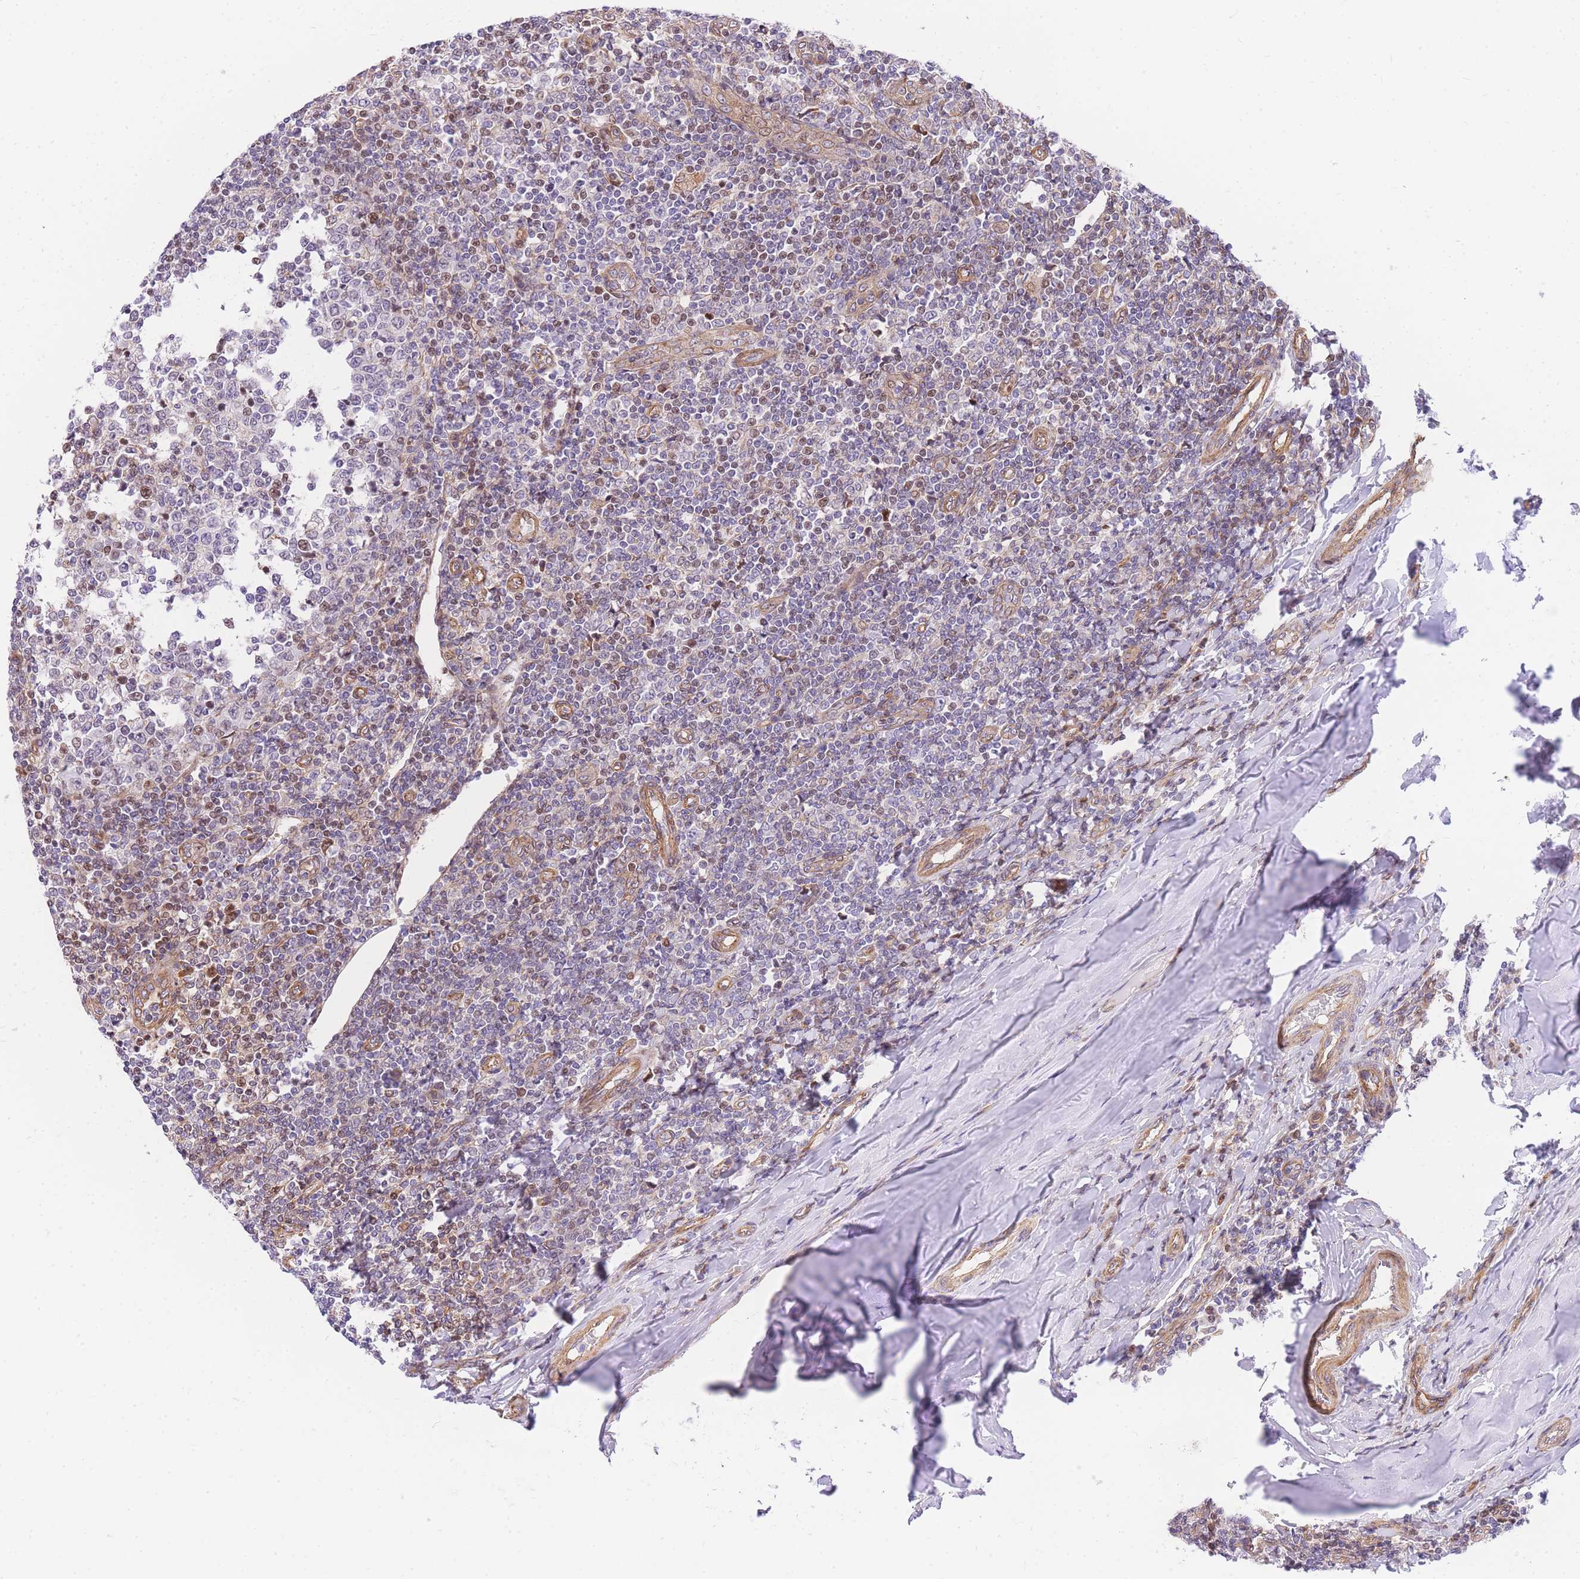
{"staining": {"intensity": "weak", "quantity": "<25%", "location": "nuclear"}, "tissue": "tonsil", "cell_type": "Germinal center cells", "image_type": "normal", "snomed": [{"axis": "morphology", "description": "Normal tissue, NOS"}, {"axis": "topography", "description": "Tonsil"}], "caption": "A high-resolution image shows immunohistochemistry staining of benign tonsil, which reveals no significant expression in germinal center cells.", "gene": "S100PBP", "patient": {"sex": "female", "age": 19}}